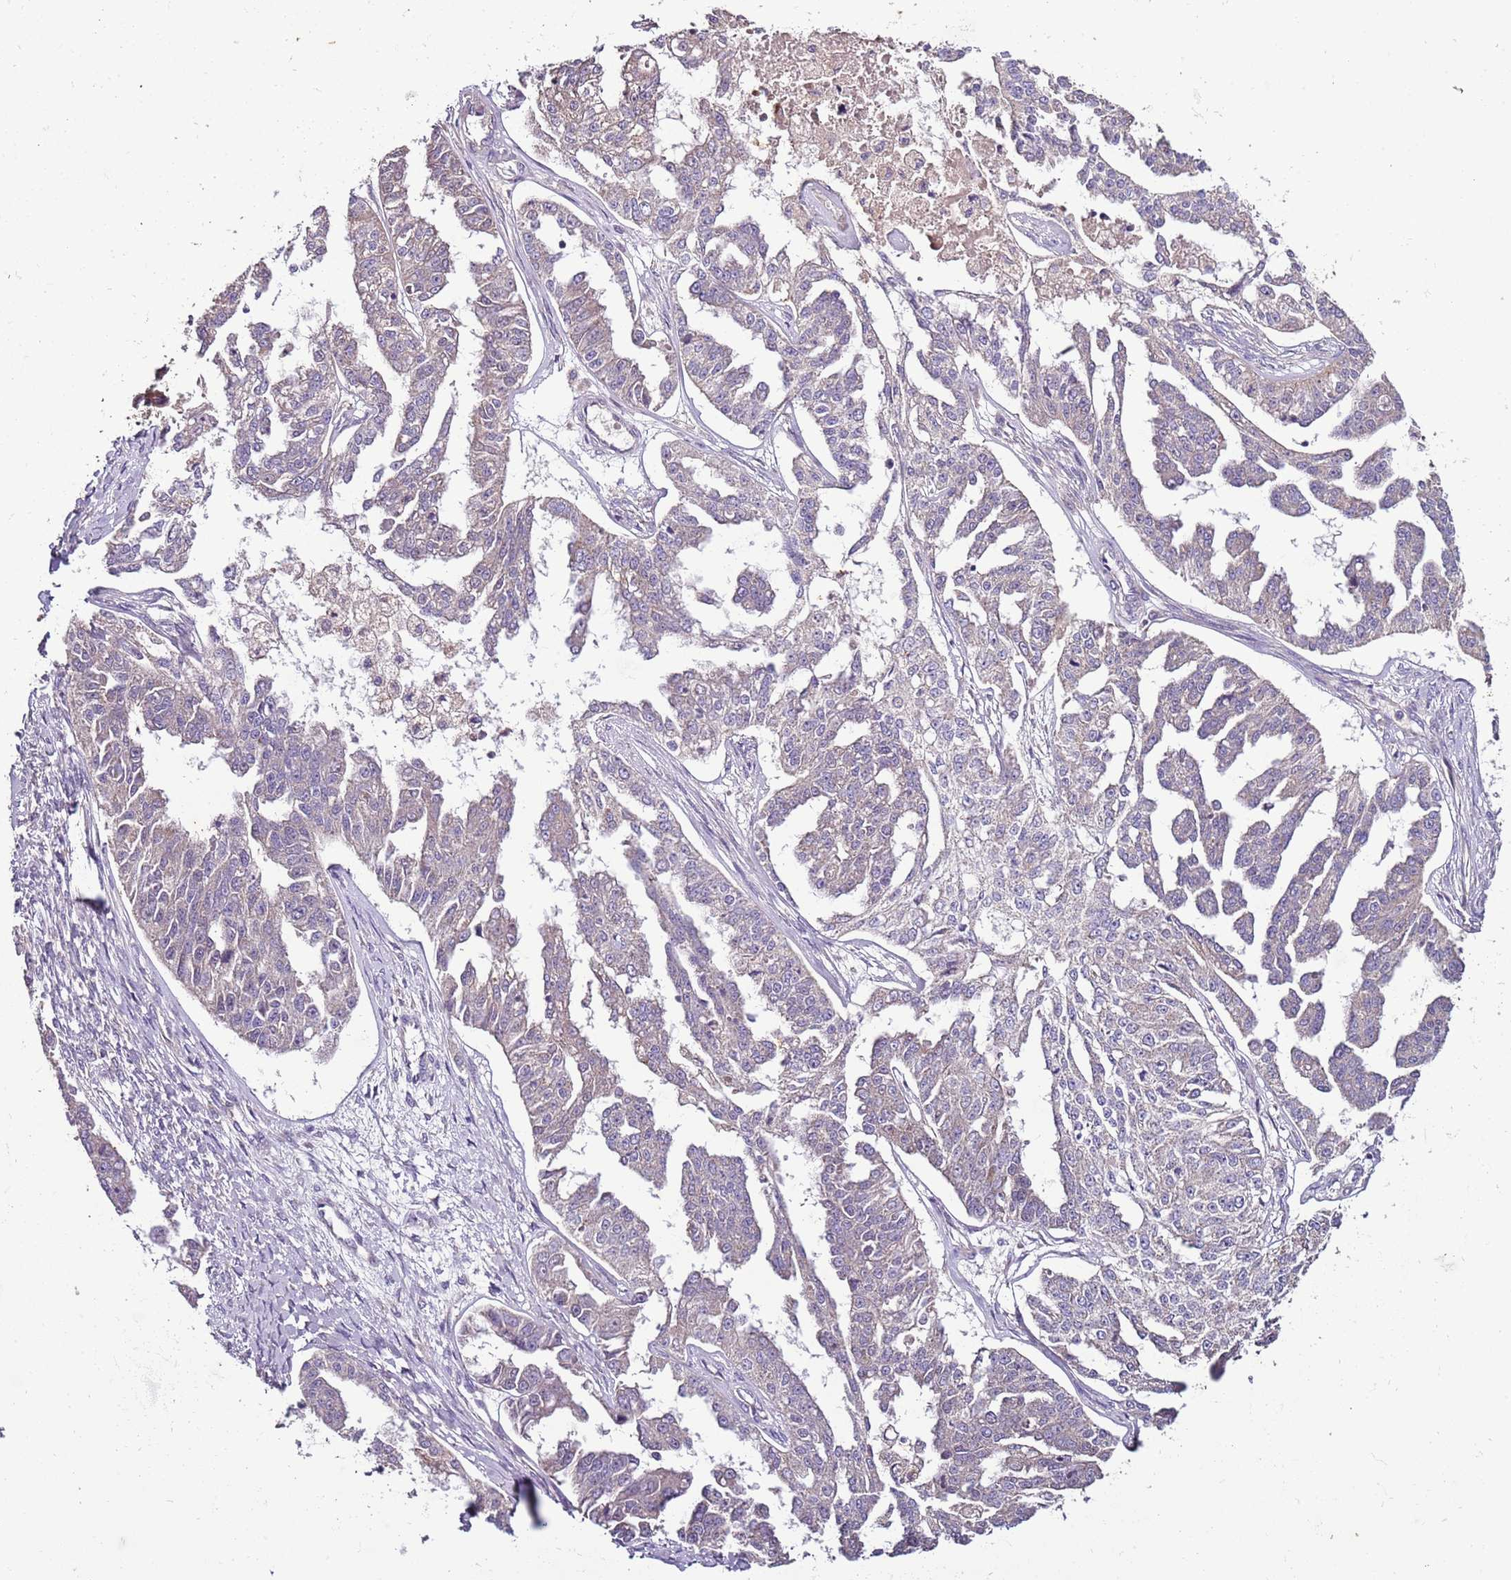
{"staining": {"intensity": "negative", "quantity": "none", "location": "none"}, "tissue": "ovarian cancer", "cell_type": "Tumor cells", "image_type": "cancer", "snomed": [{"axis": "morphology", "description": "Cystadenocarcinoma, serous, NOS"}, {"axis": "topography", "description": "Ovary"}], "caption": "High power microscopy histopathology image of an IHC histopathology image of ovarian serous cystadenocarcinoma, revealing no significant expression in tumor cells. (Stains: DAB (3,3'-diaminobenzidine) immunohistochemistry (IHC) with hematoxylin counter stain, Microscopy: brightfield microscopy at high magnification).", "gene": "FAM20A", "patient": {"sex": "female", "age": 58}}